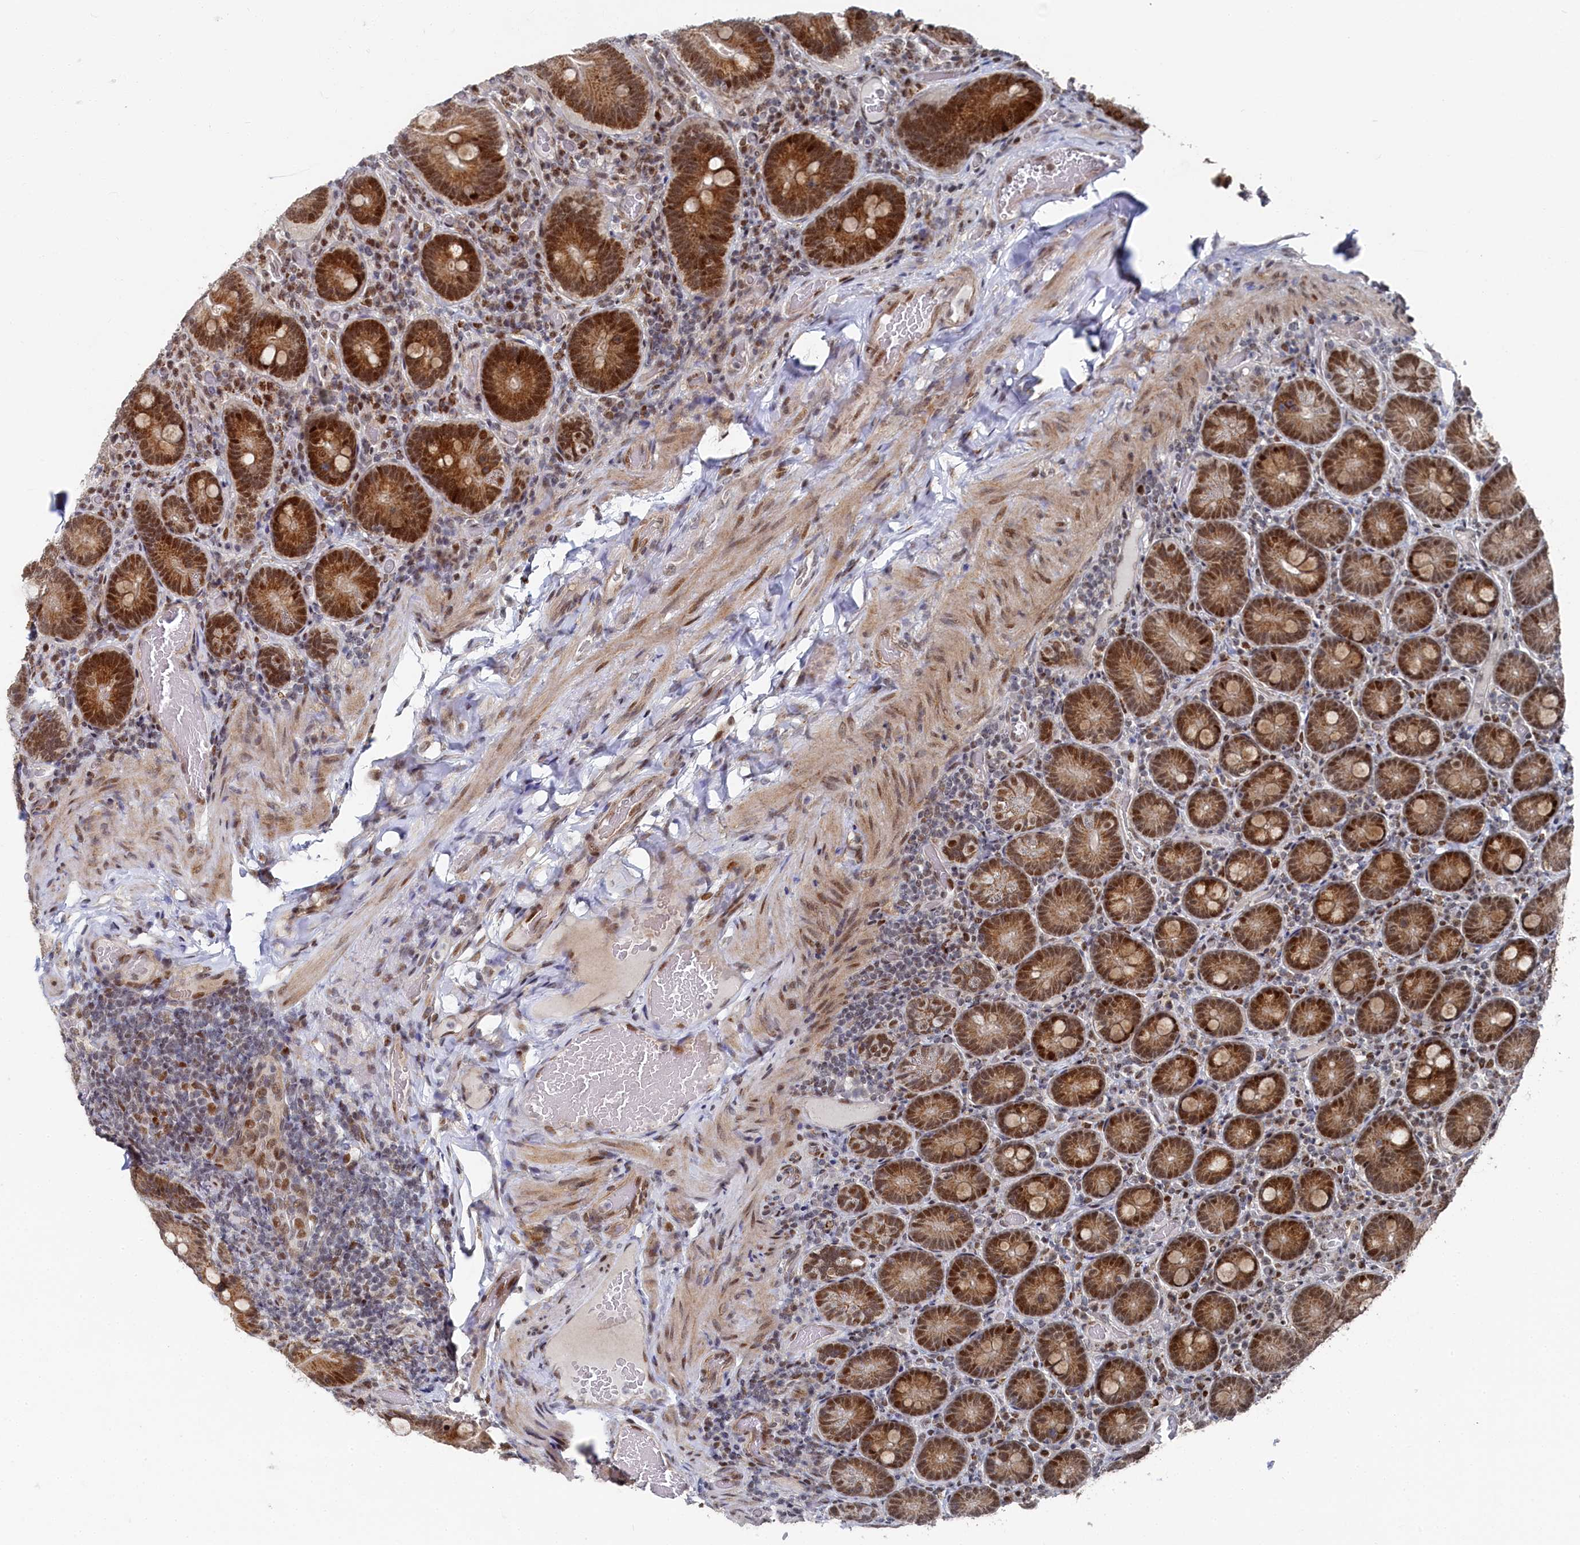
{"staining": {"intensity": "strong", "quantity": ">75%", "location": "cytoplasmic/membranous,nuclear"}, "tissue": "duodenum", "cell_type": "Glandular cells", "image_type": "normal", "snomed": [{"axis": "morphology", "description": "Normal tissue, NOS"}, {"axis": "topography", "description": "Duodenum"}], "caption": "Protein expression analysis of unremarkable duodenum reveals strong cytoplasmic/membranous,nuclear staining in about >75% of glandular cells.", "gene": "BUB3", "patient": {"sex": "female", "age": 62}}